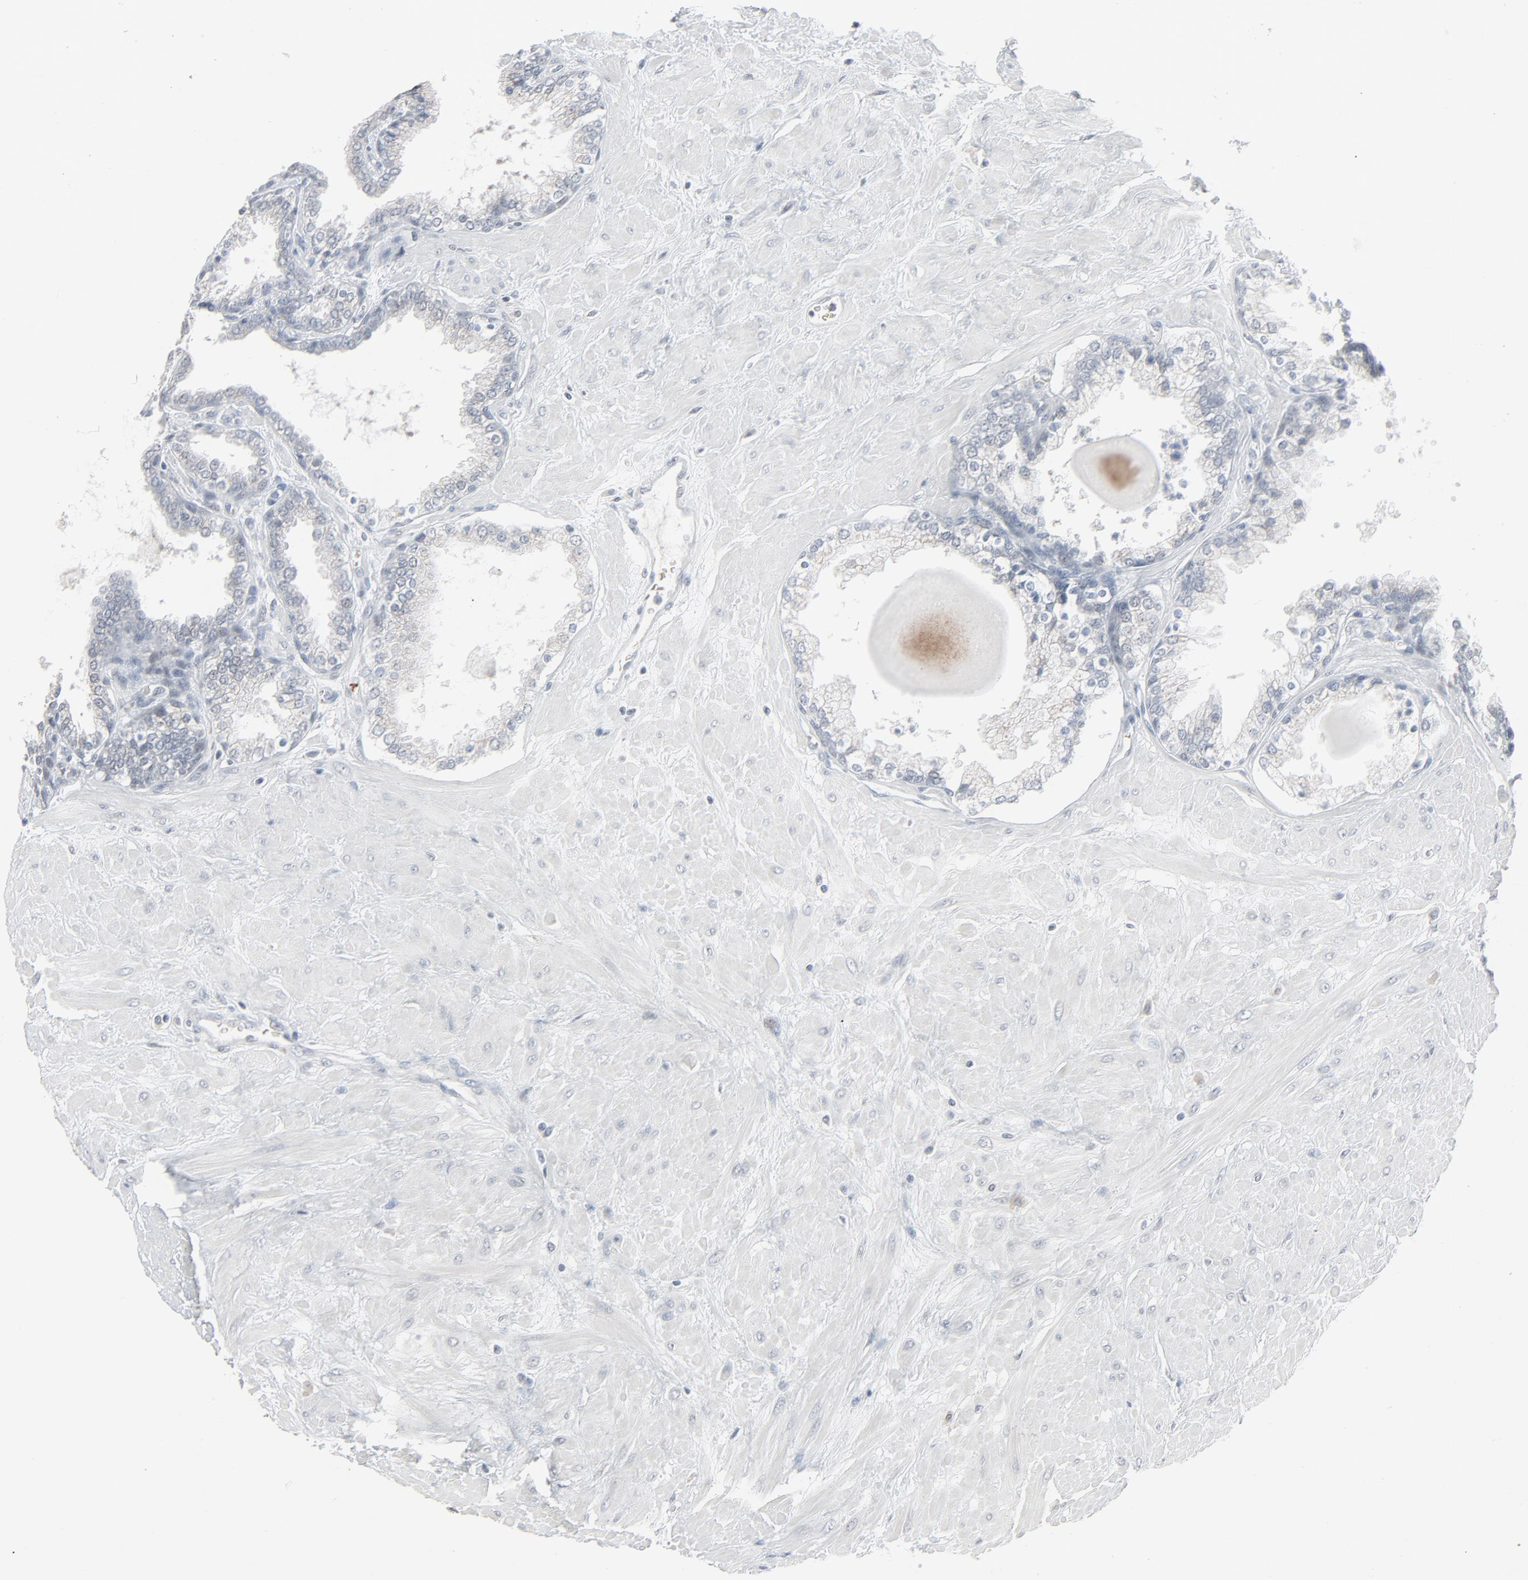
{"staining": {"intensity": "negative", "quantity": "none", "location": "none"}, "tissue": "prostate", "cell_type": "Glandular cells", "image_type": "normal", "snomed": [{"axis": "morphology", "description": "Normal tissue, NOS"}, {"axis": "topography", "description": "Prostate"}], "caption": "Histopathology image shows no significant protein staining in glandular cells of unremarkable prostate. Brightfield microscopy of IHC stained with DAB (brown) and hematoxylin (blue), captured at high magnification.", "gene": "SAGE1", "patient": {"sex": "male", "age": 51}}